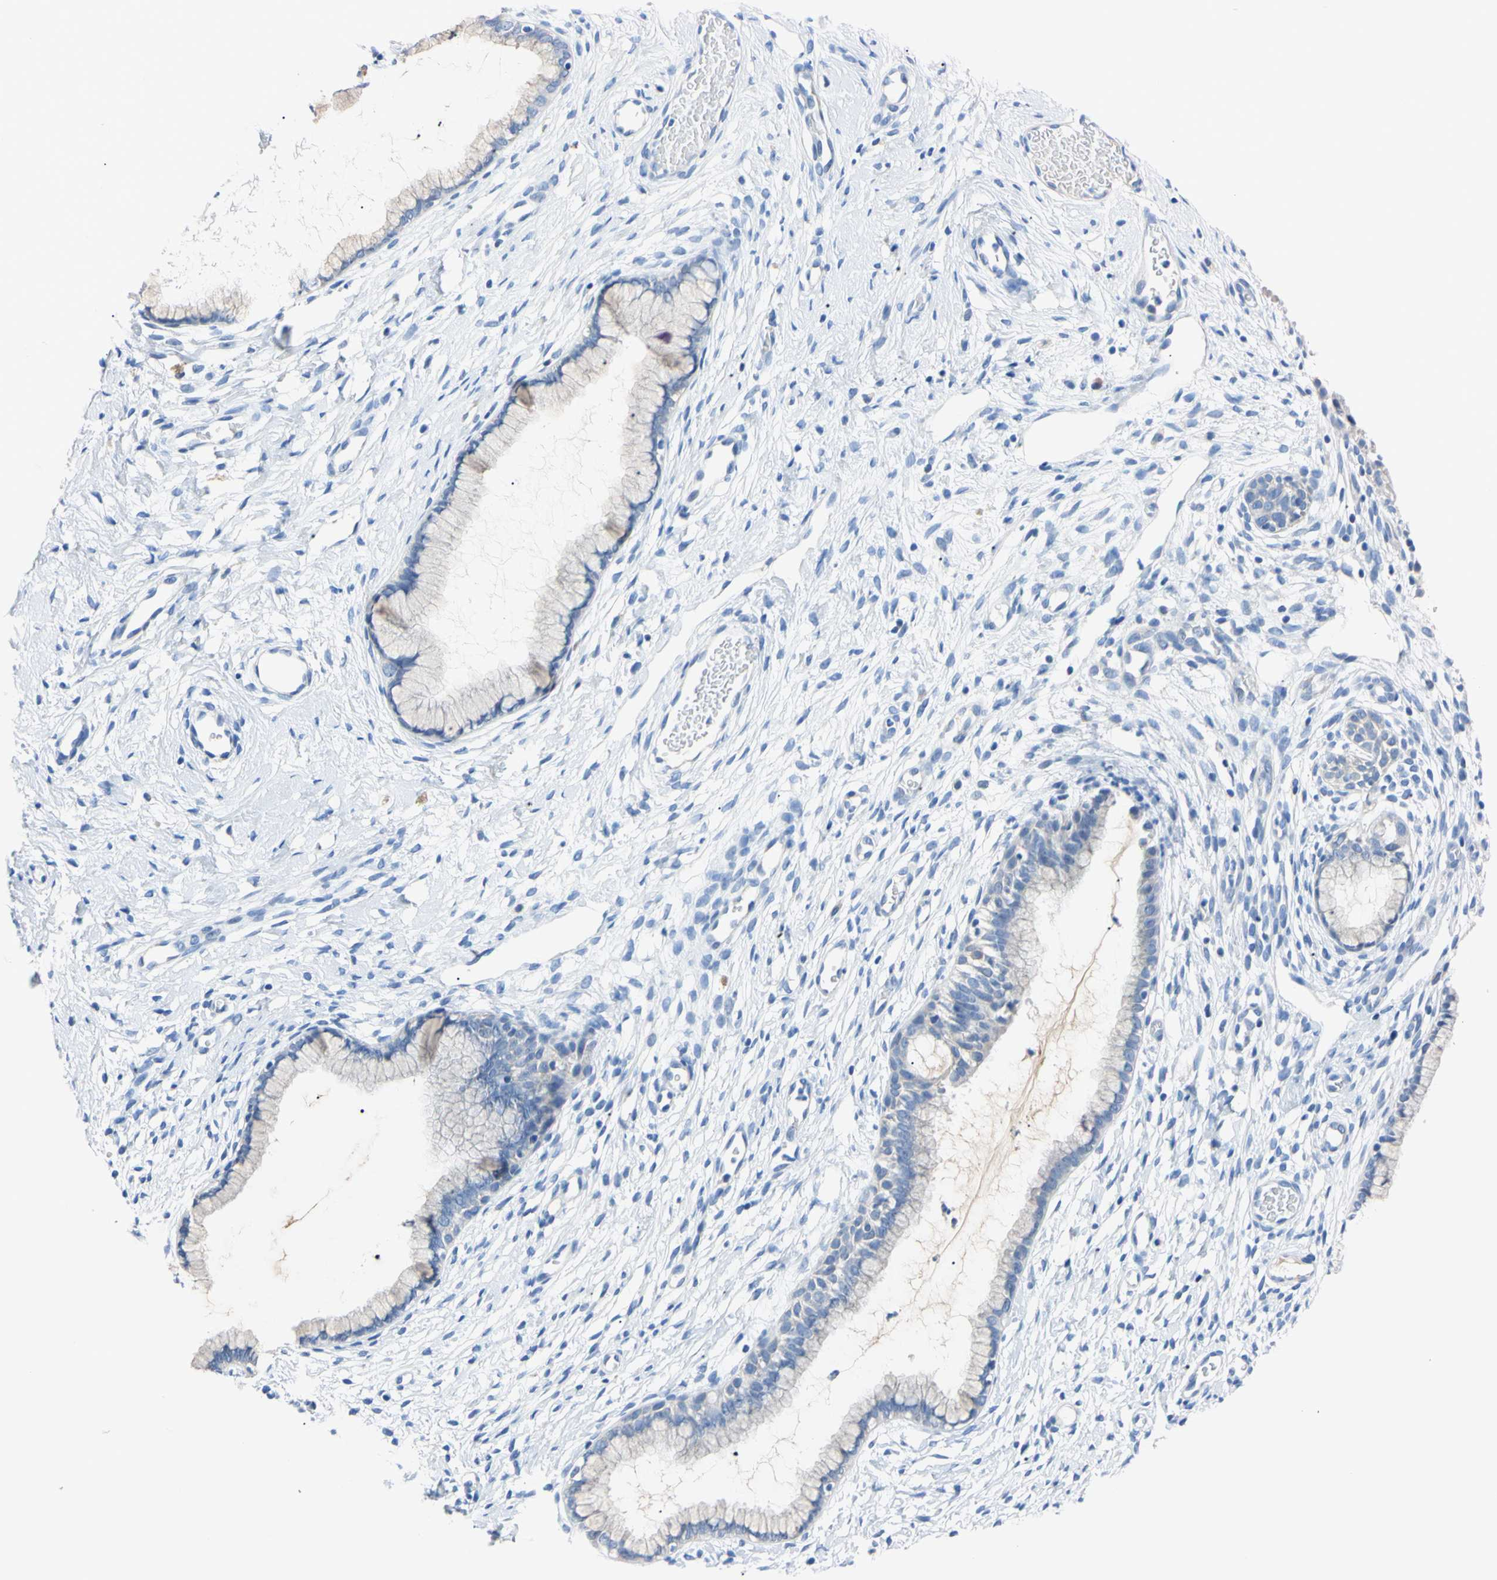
{"staining": {"intensity": "negative", "quantity": "none", "location": "none"}, "tissue": "cervix", "cell_type": "Glandular cells", "image_type": "normal", "snomed": [{"axis": "morphology", "description": "Normal tissue, NOS"}, {"axis": "topography", "description": "Cervix"}], "caption": "This is an immunohistochemistry (IHC) image of unremarkable cervix. There is no positivity in glandular cells.", "gene": "PNKD", "patient": {"sex": "female", "age": 65}}